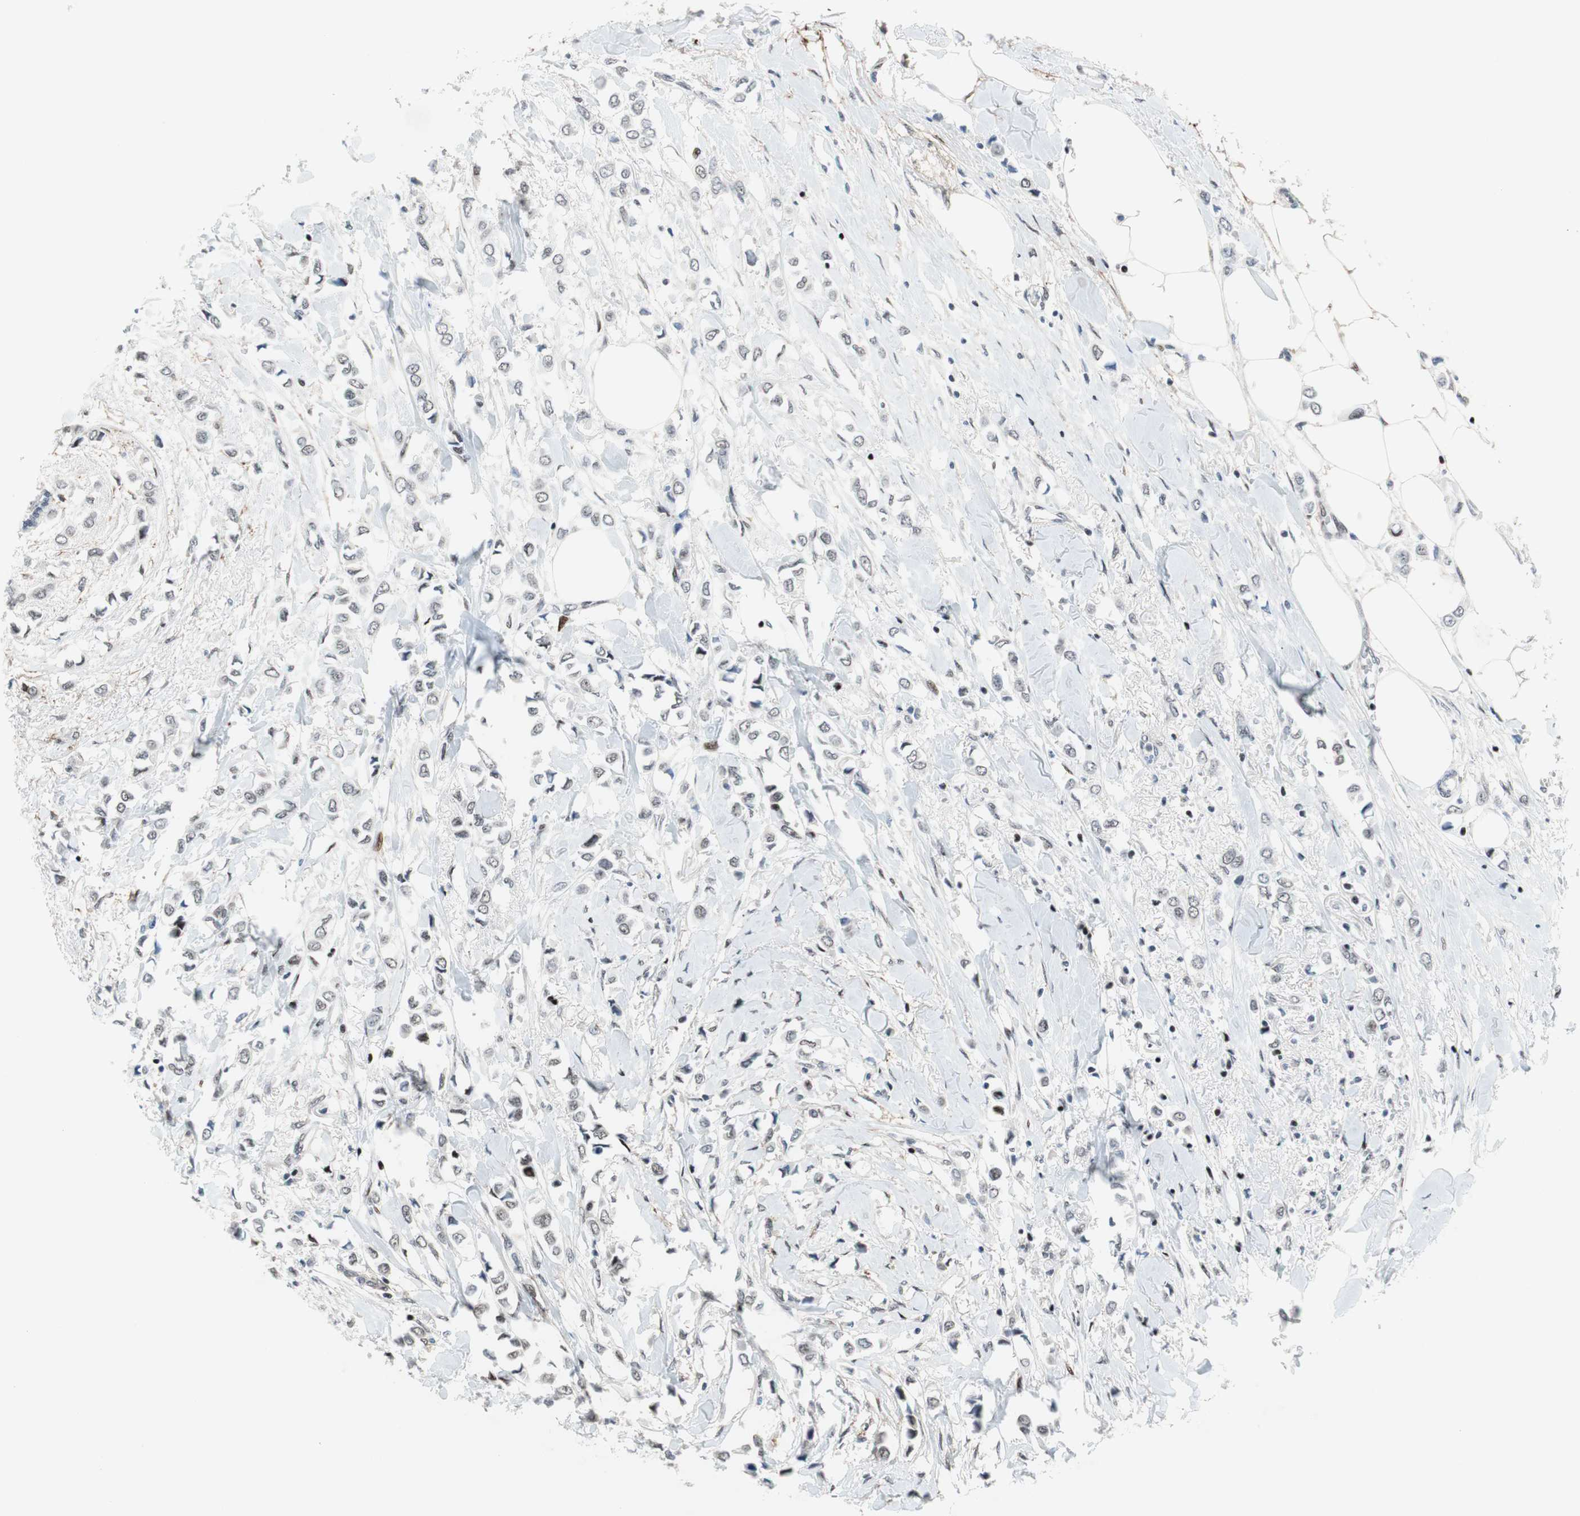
{"staining": {"intensity": "negative", "quantity": "none", "location": "none"}, "tissue": "breast cancer", "cell_type": "Tumor cells", "image_type": "cancer", "snomed": [{"axis": "morphology", "description": "Lobular carcinoma"}, {"axis": "topography", "description": "Breast"}], "caption": "Lobular carcinoma (breast) was stained to show a protein in brown. There is no significant staining in tumor cells.", "gene": "FBXO44", "patient": {"sex": "female", "age": 51}}